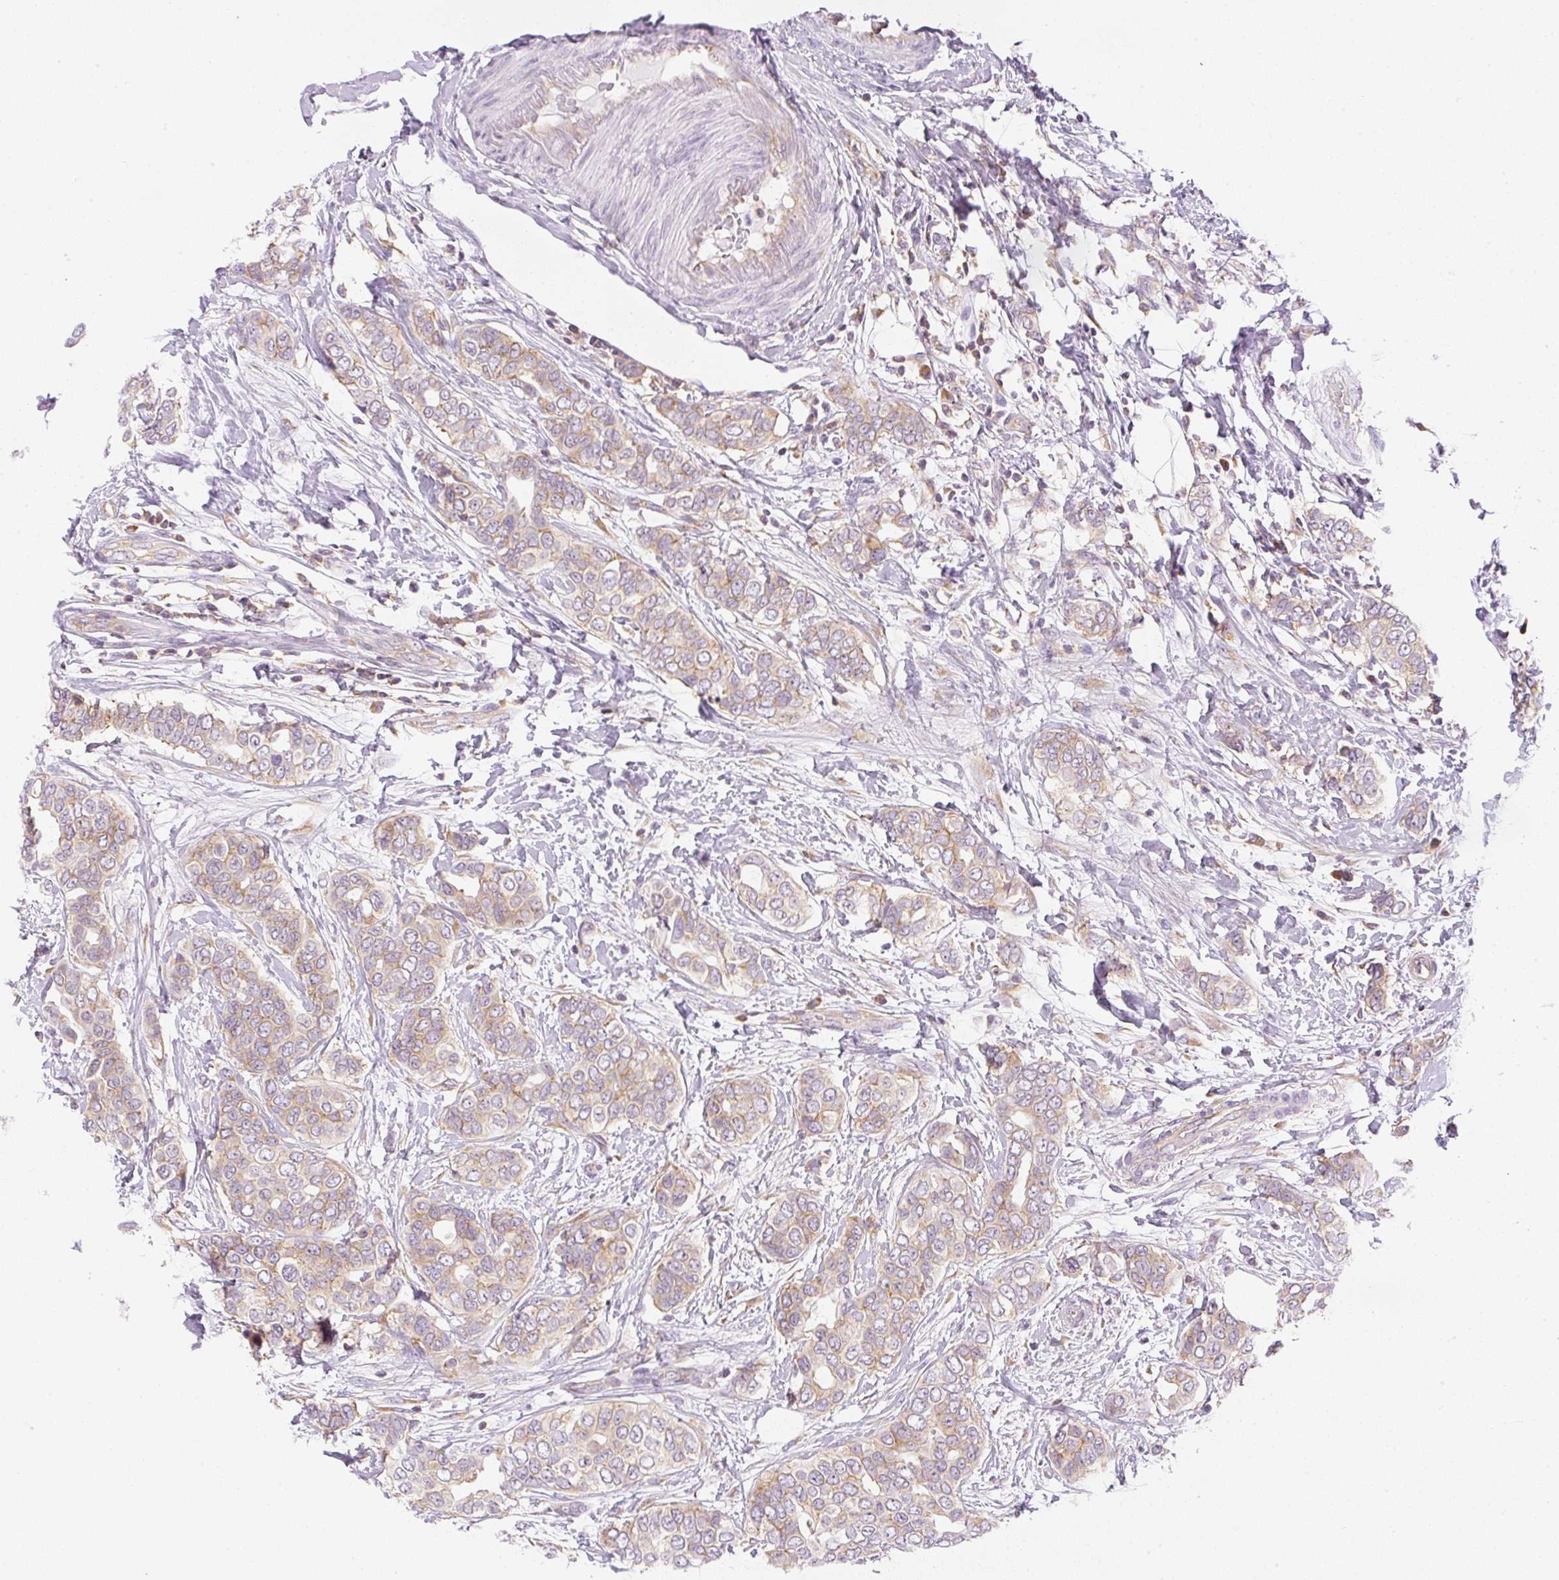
{"staining": {"intensity": "weak", "quantity": ">75%", "location": "cytoplasmic/membranous"}, "tissue": "breast cancer", "cell_type": "Tumor cells", "image_type": "cancer", "snomed": [{"axis": "morphology", "description": "Lobular carcinoma"}, {"axis": "topography", "description": "Breast"}], "caption": "Protein staining of breast cancer (lobular carcinoma) tissue exhibits weak cytoplasmic/membranous staining in about >75% of tumor cells.", "gene": "RPL18A", "patient": {"sex": "female", "age": 51}}